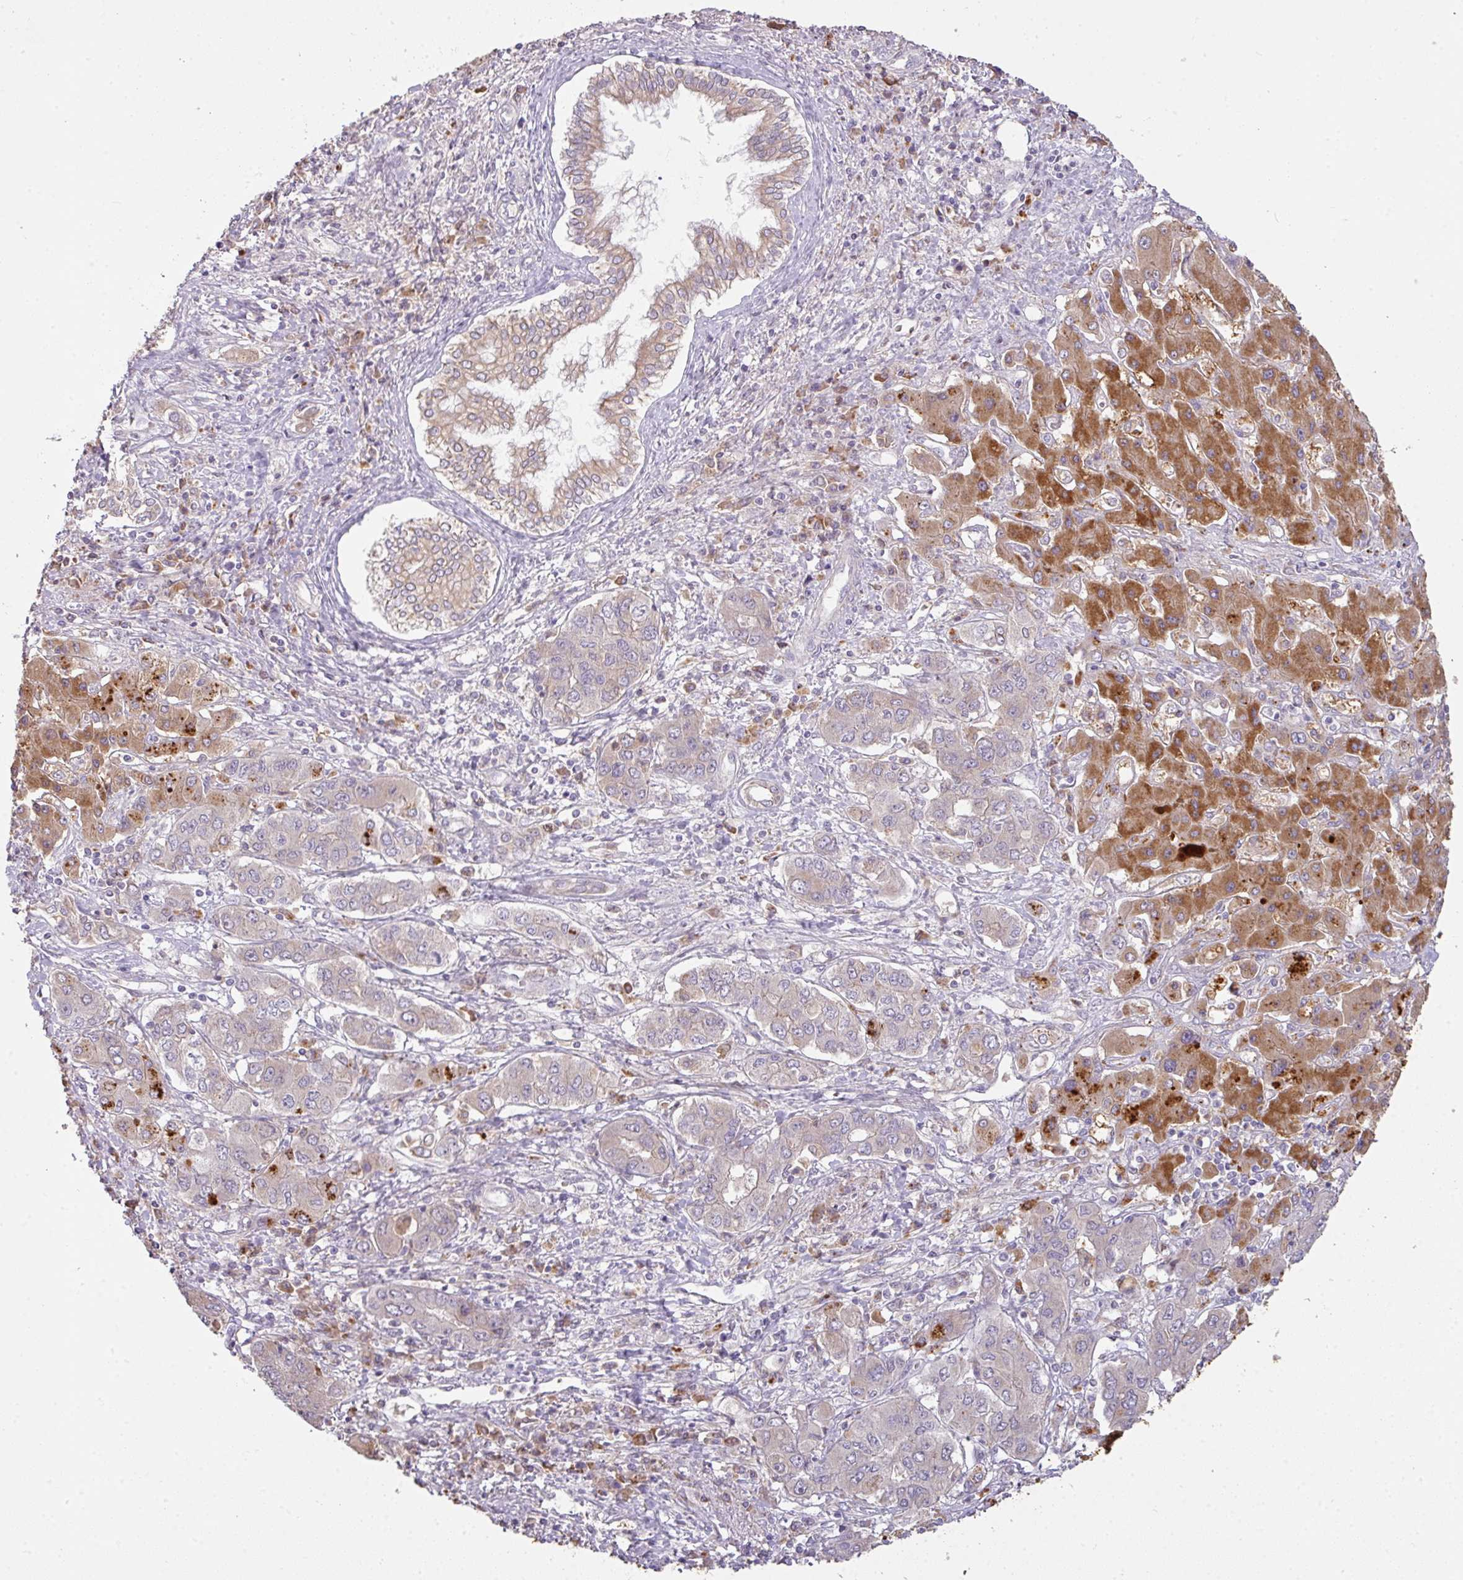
{"staining": {"intensity": "moderate", "quantity": "<25%", "location": "cytoplasmic/membranous"}, "tissue": "liver cancer", "cell_type": "Tumor cells", "image_type": "cancer", "snomed": [{"axis": "morphology", "description": "Cholangiocarcinoma"}, {"axis": "topography", "description": "Liver"}], "caption": "Liver cholangiocarcinoma was stained to show a protein in brown. There is low levels of moderate cytoplasmic/membranous staining in about <25% of tumor cells. (brown staining indicates protein expression, while blue staining denotes nuclei).", "gene": "ZNF266", "patient": {"sex": "male", "age": 67}}